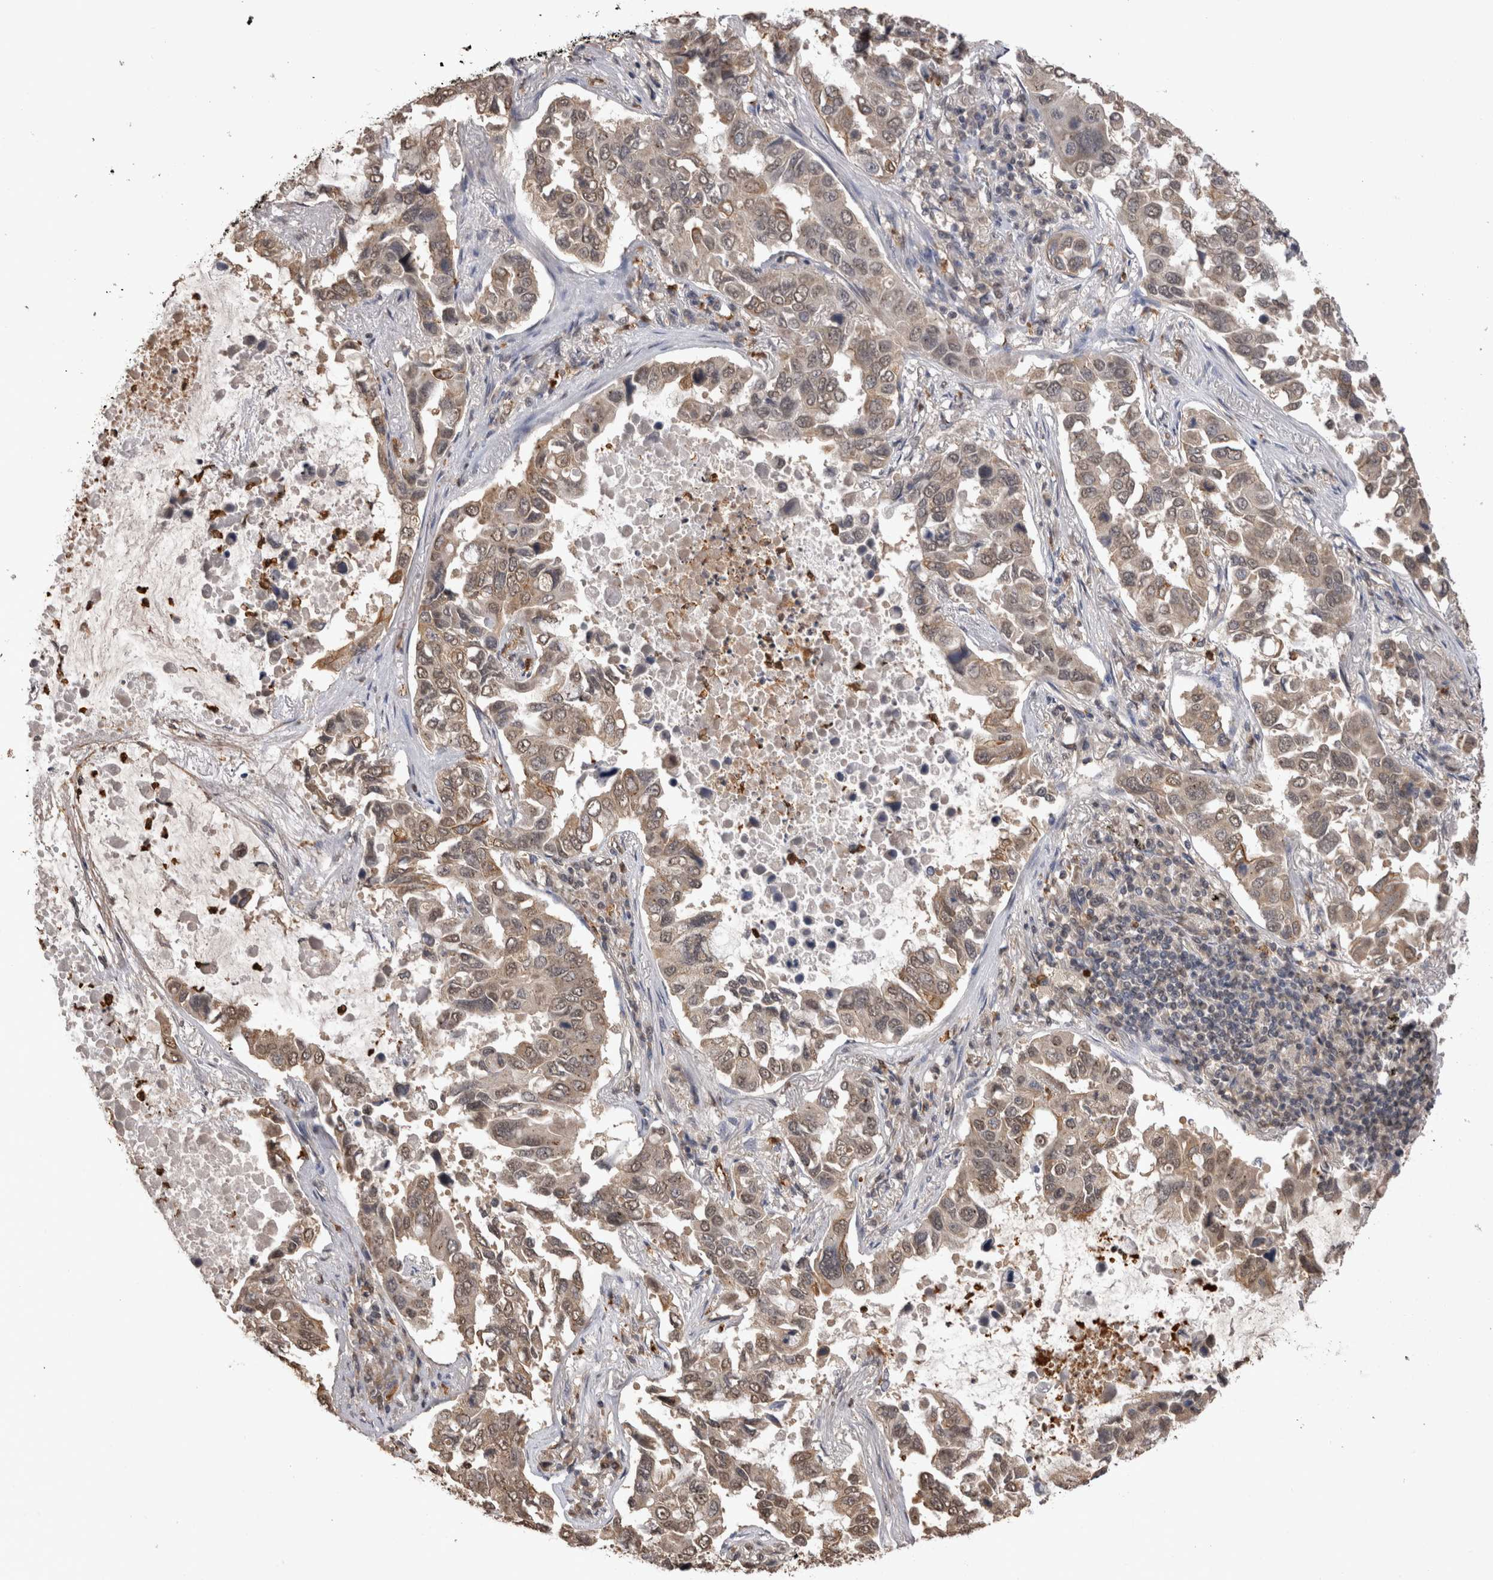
{"staining": {"intensity": "weak", "quantity": ">75%", "location": "cytoplasmic/membranous"}, "tissue": "lung cancer", "cell_type": "Tumor cells", "image_type": "cancer", "snomed": [{"axis": "morphology", "description": "Adenocarcinoma, NOS"}, {"axis": "topography", "description": "Lung"}], "caption": "There is low levels of weak cytoplasmic/membranous staining in tumor cells of lung adenocarcinoma, as demonstrated by immunohistochemical staining (brown color).", "gene": "PAK4", "patient": {"sex": "male", "age": 64}}